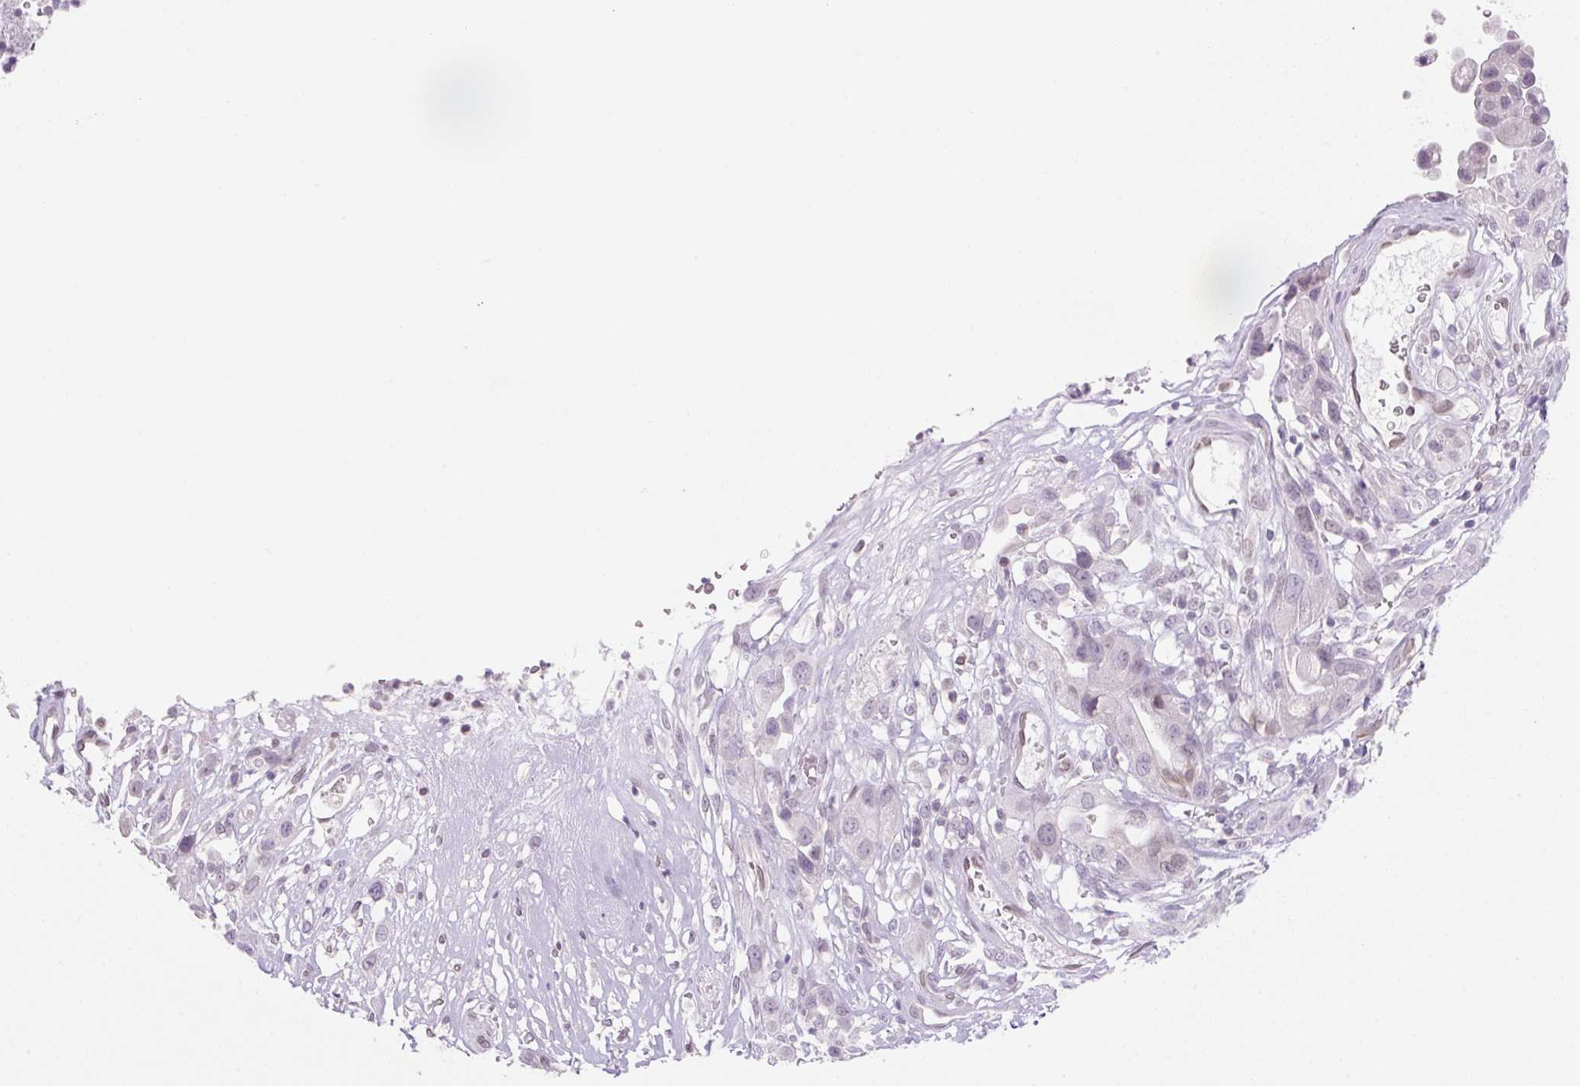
{"staining": {"intensity": "negative", "quantity": "none", "location": "none"}, "tissue": "pancreatic cancer", "cell_type": "Tumor cells", "image_type": "cancer", "snomed": [{"axis": "morphology", "description": "Adenocarcinoma, NOS"}, {"axis": "topography", "description": "Pancreas"}], "caption": "This is an immunohistochemistry (IHC) micrograph of pancreatic cancer. There is no positivity in tumor cells.", "gene": "SYNE3", "patient": {"sex": "male", "age": 44}}